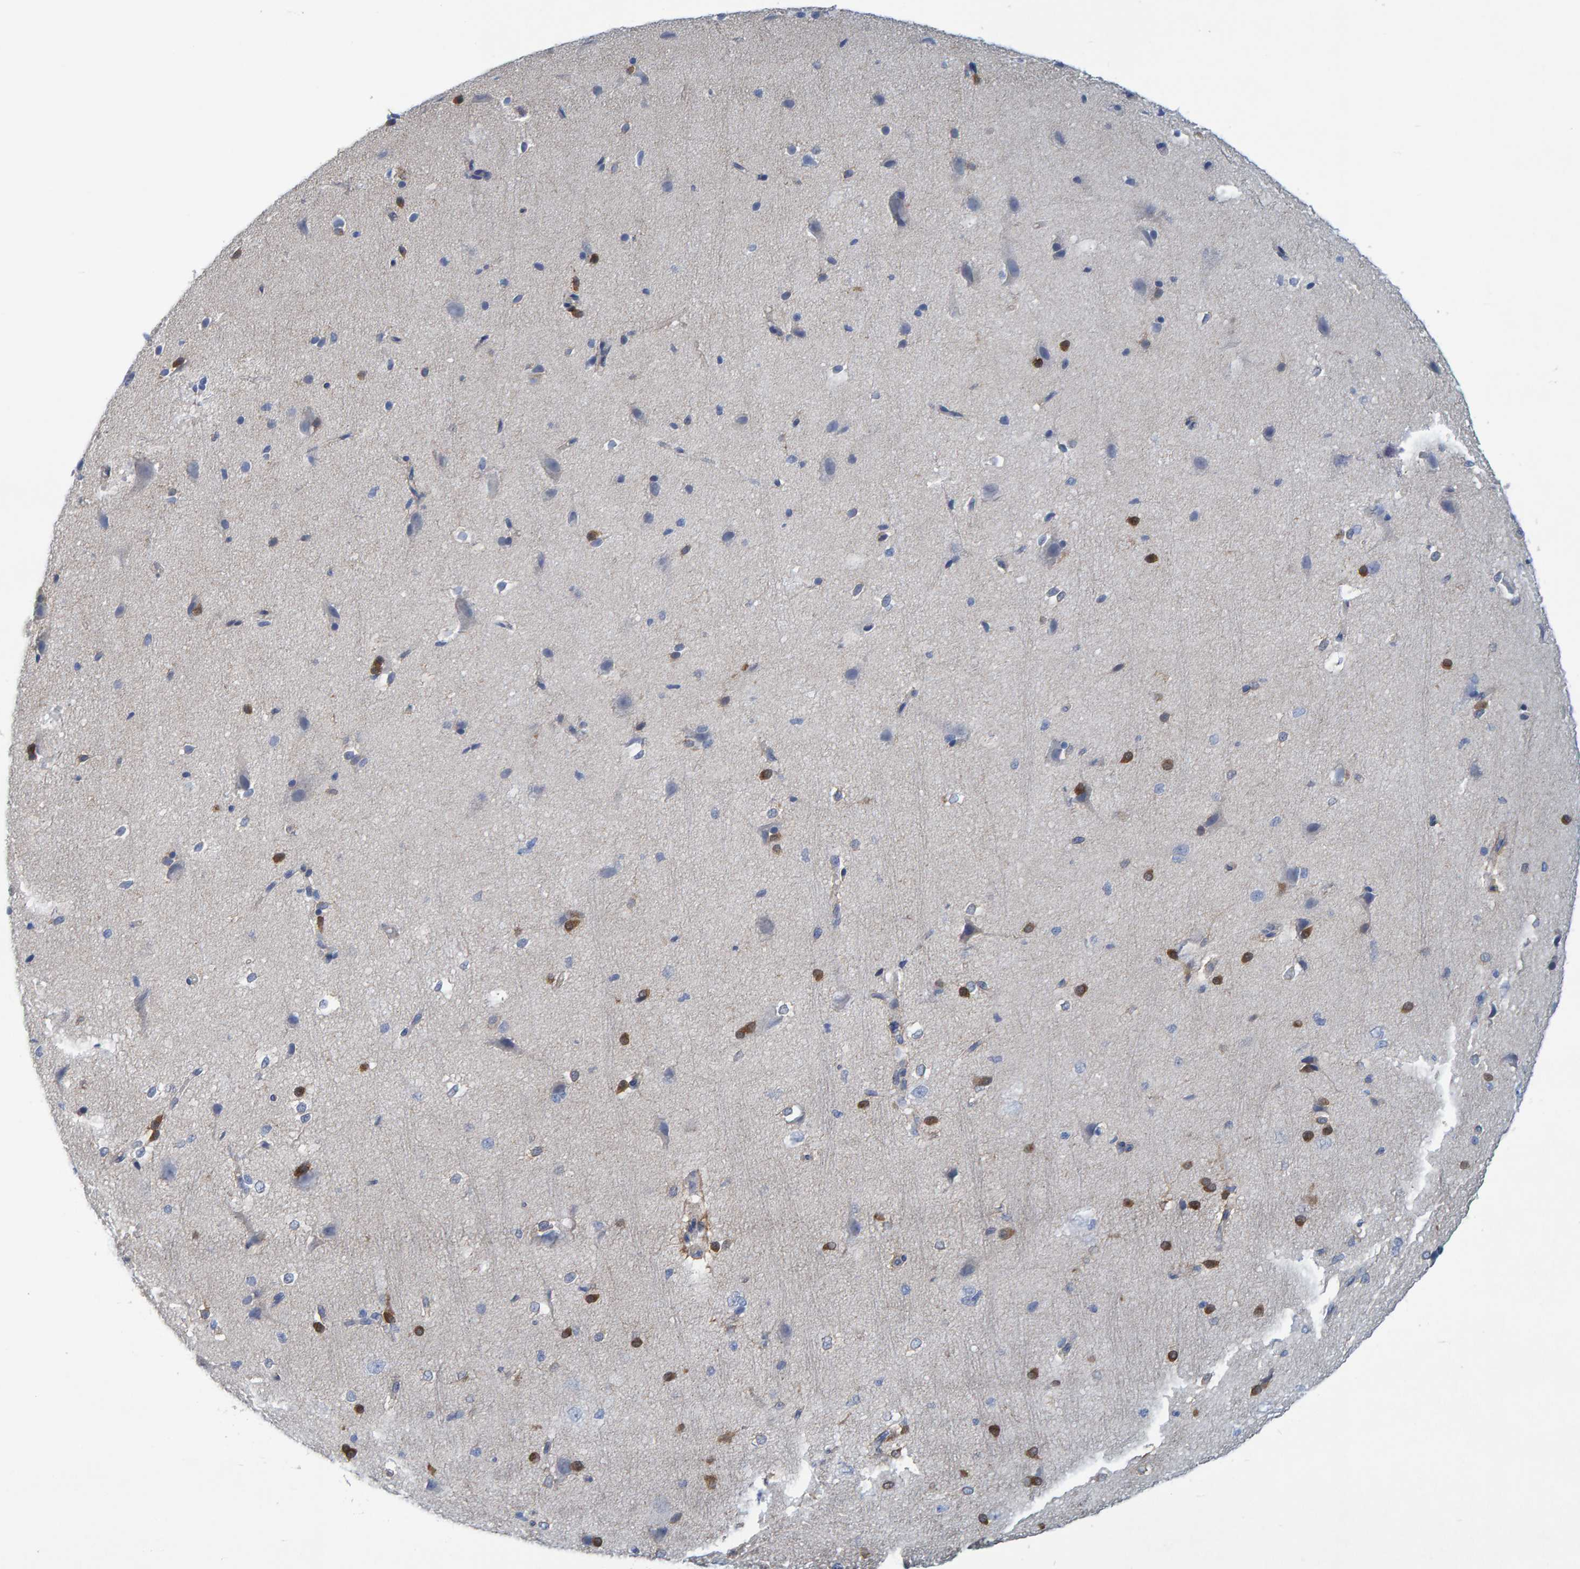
{"staining": {"intensity": "negative", "quantity": "none", "location": "none"}, "tissue": "cerebral cortex", "cell_type": "Endothelial cells", "image_type": "normal", "snomed": [{"axis": "morphology", "description": "Normal tissue, NOS"}, {"axis": "morphology", "description": "Developmental malformation"}, {"axis": "topography", "description": "Cerebral cortex"}], "caption": "Cerebral cortex was stained to show a protein in brown. There is no significant positivity in endothelial cells. Nuclei are stained in blue.", "gene": "ALAD", "patient": {"sex": "female", "age": 30}}